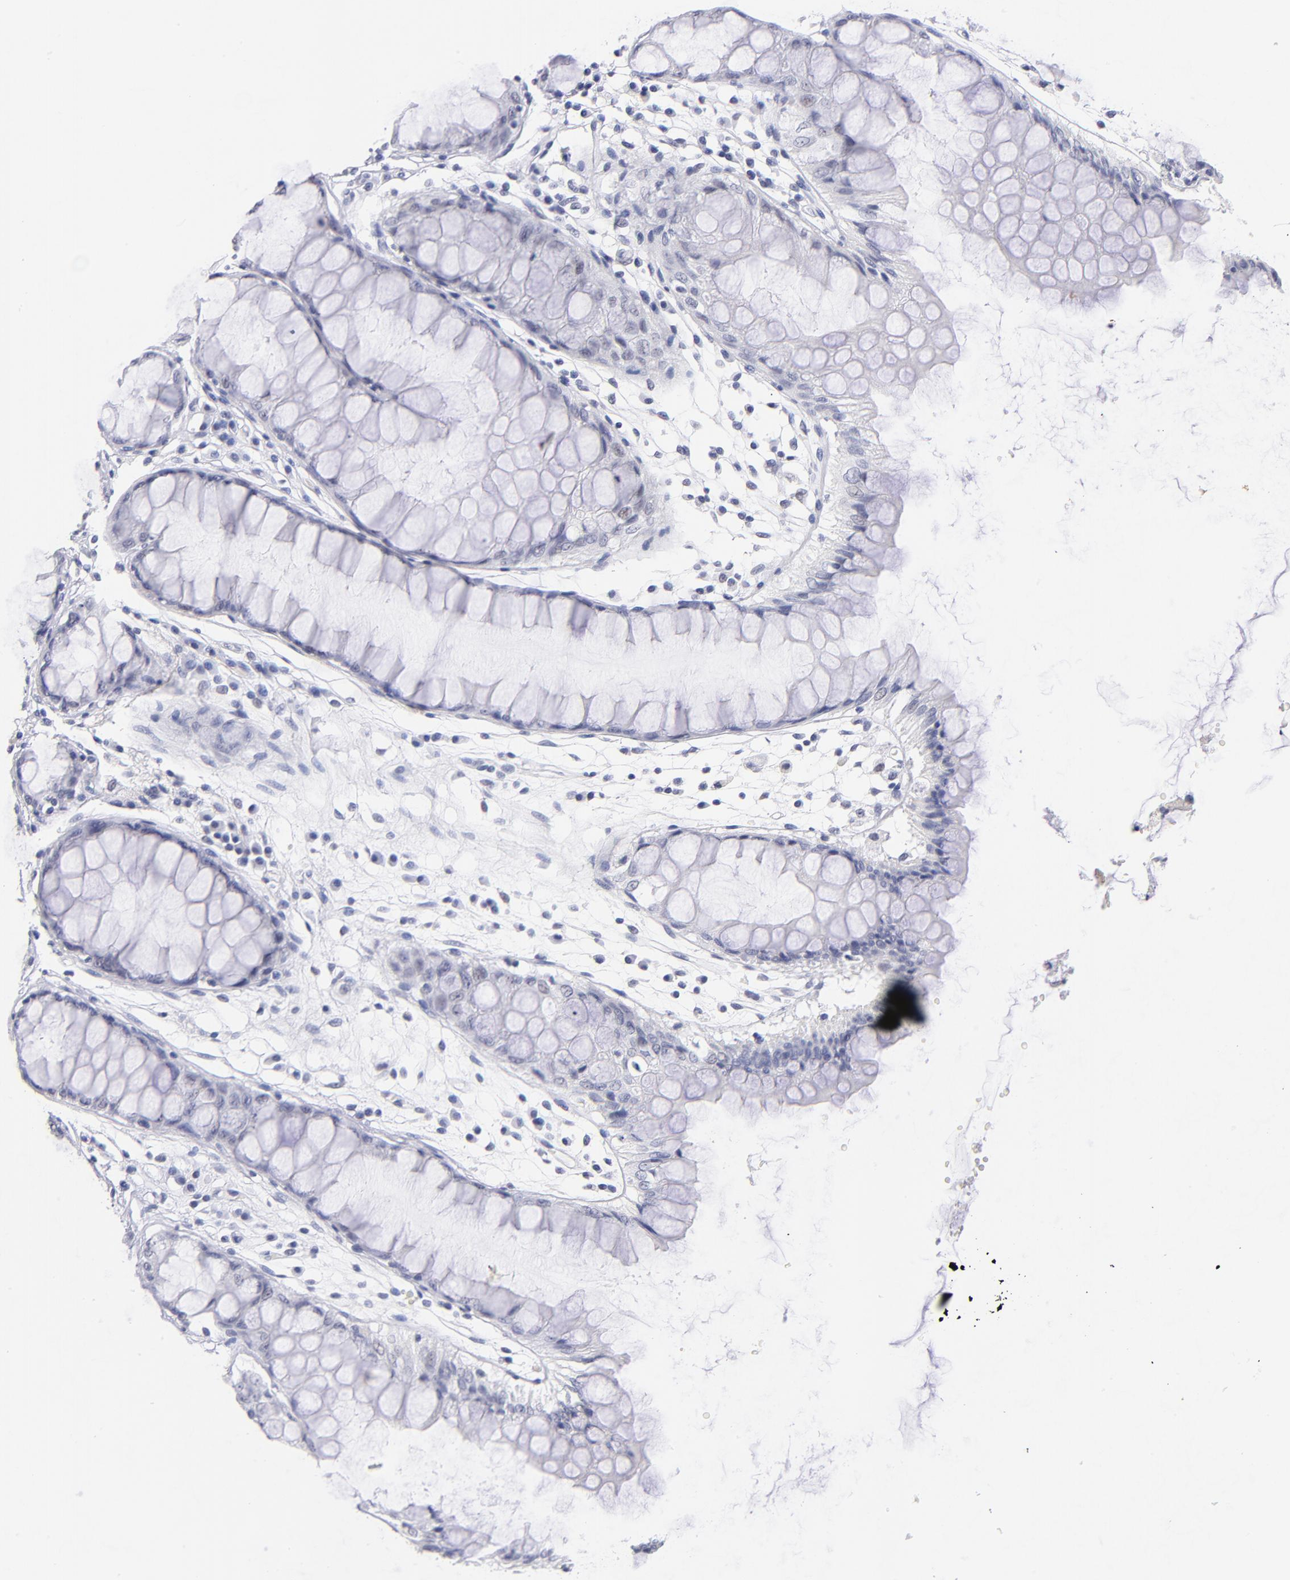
{"staining": {"intensity": "negative", "quantity": "none", "location": "none"}, "tissue": "rectum", "cell_type": "Glandular cells", "image_type": "normal", "snomed": [{"axis": "morphology", "description": "Normal tissue, NOS"}, {"axis": "morphology", "description": "Adenocarcinoma, NOS"}, {"axis": "topography", "description": "Rectum"}], "caption": "Rectum was stained to show a protein in brown. There is no significant expression in glandular cells.", "gene": "SNRPB", "patient": {"sex": "female", "age": 65}}